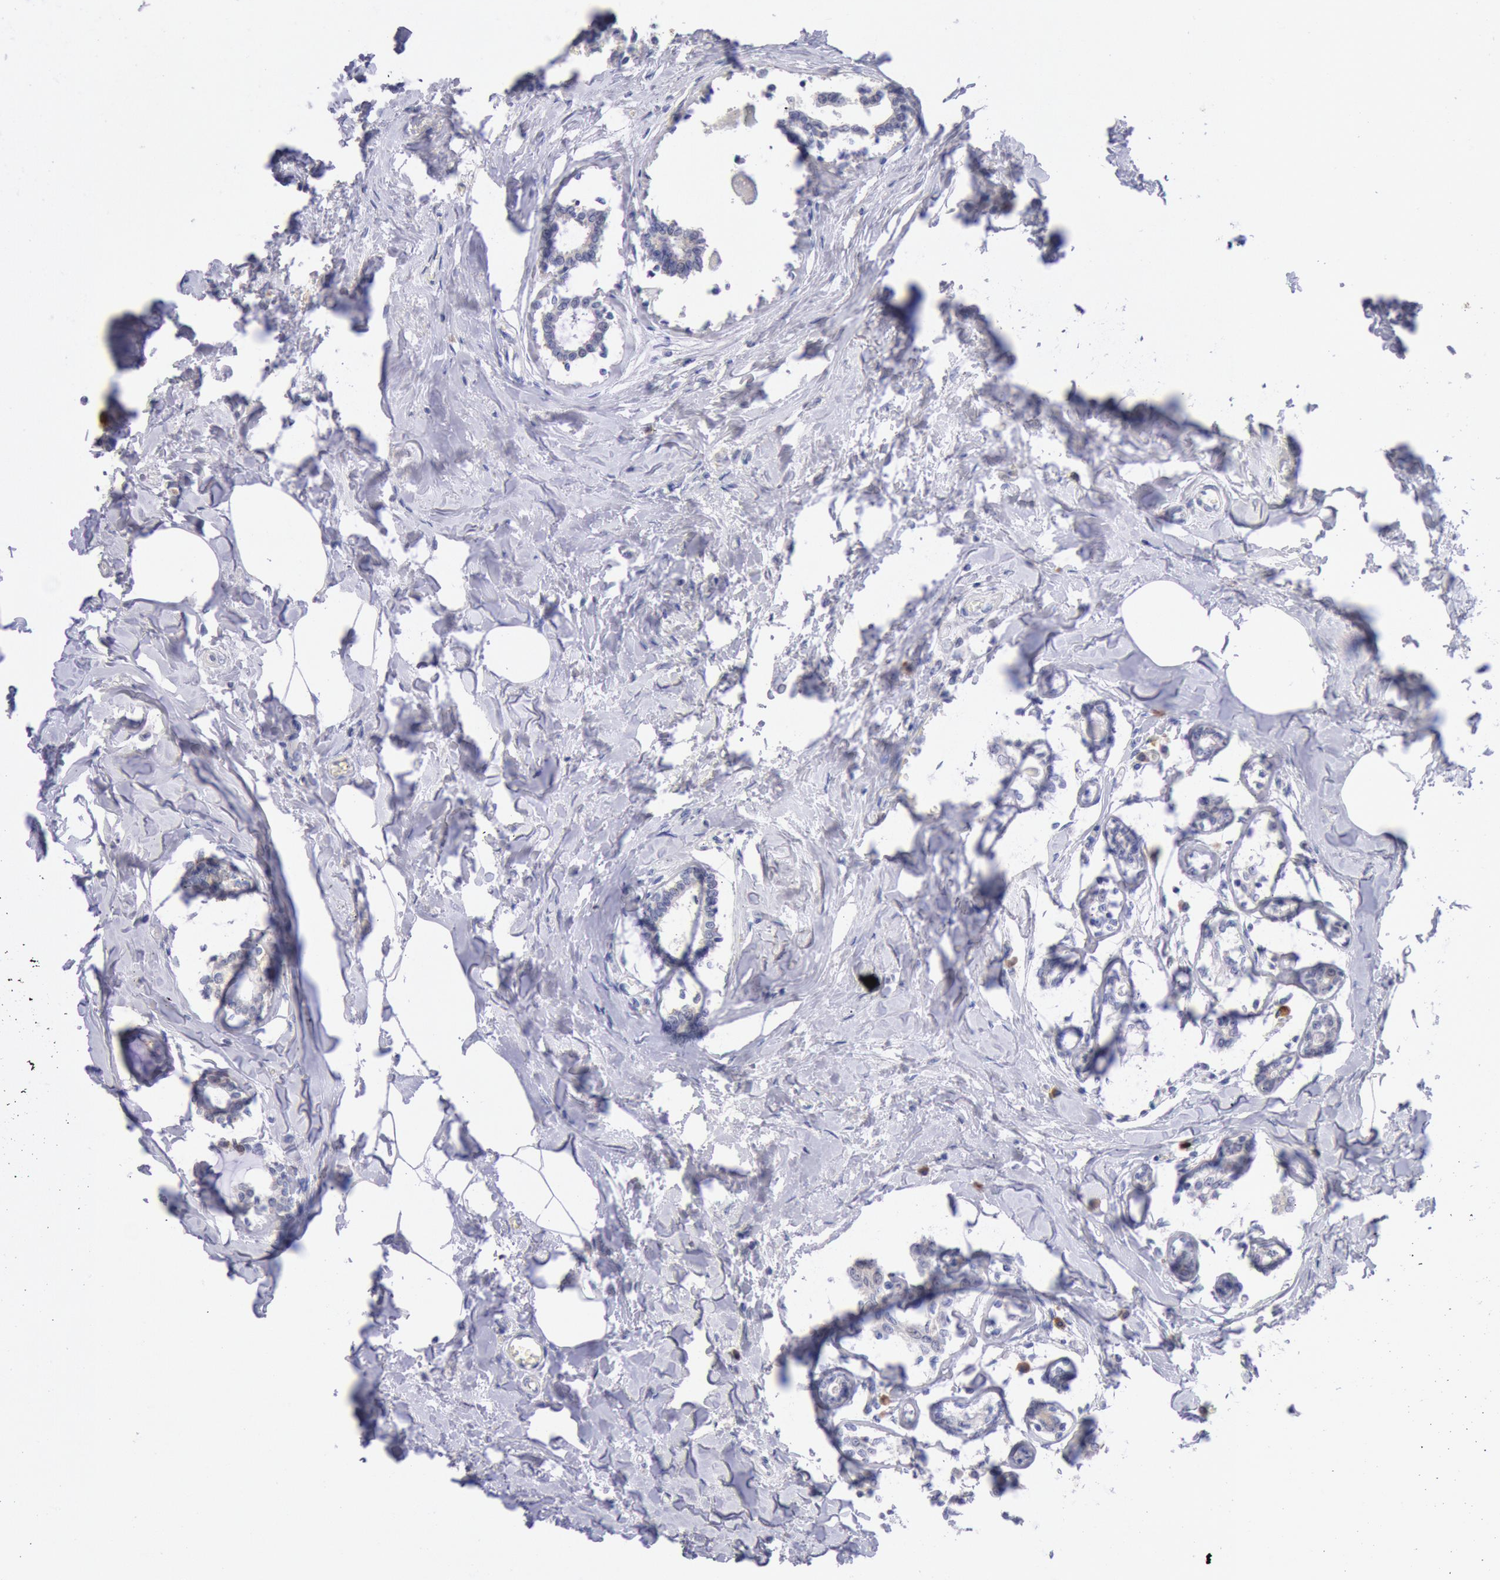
{"staining": {"intensity": "weak", "quantity": "<25%", "location": "cytoplasmic/membranous"}, "tissue": "breast cancer", "cell_type": "Tumor cells", "image_type": "cancer", "snomed": [{"axis": "morphology", "description": "Lobular carcinoma"}, {"axis": "topography", "description": "Breast"}], "caption": "Photomicrograph shows no significant protein positivity in tumor cells of lobular carcinoma (breast).", "gene": "GAL3ST1", "patient": {"sex": "female", "age": 51}}